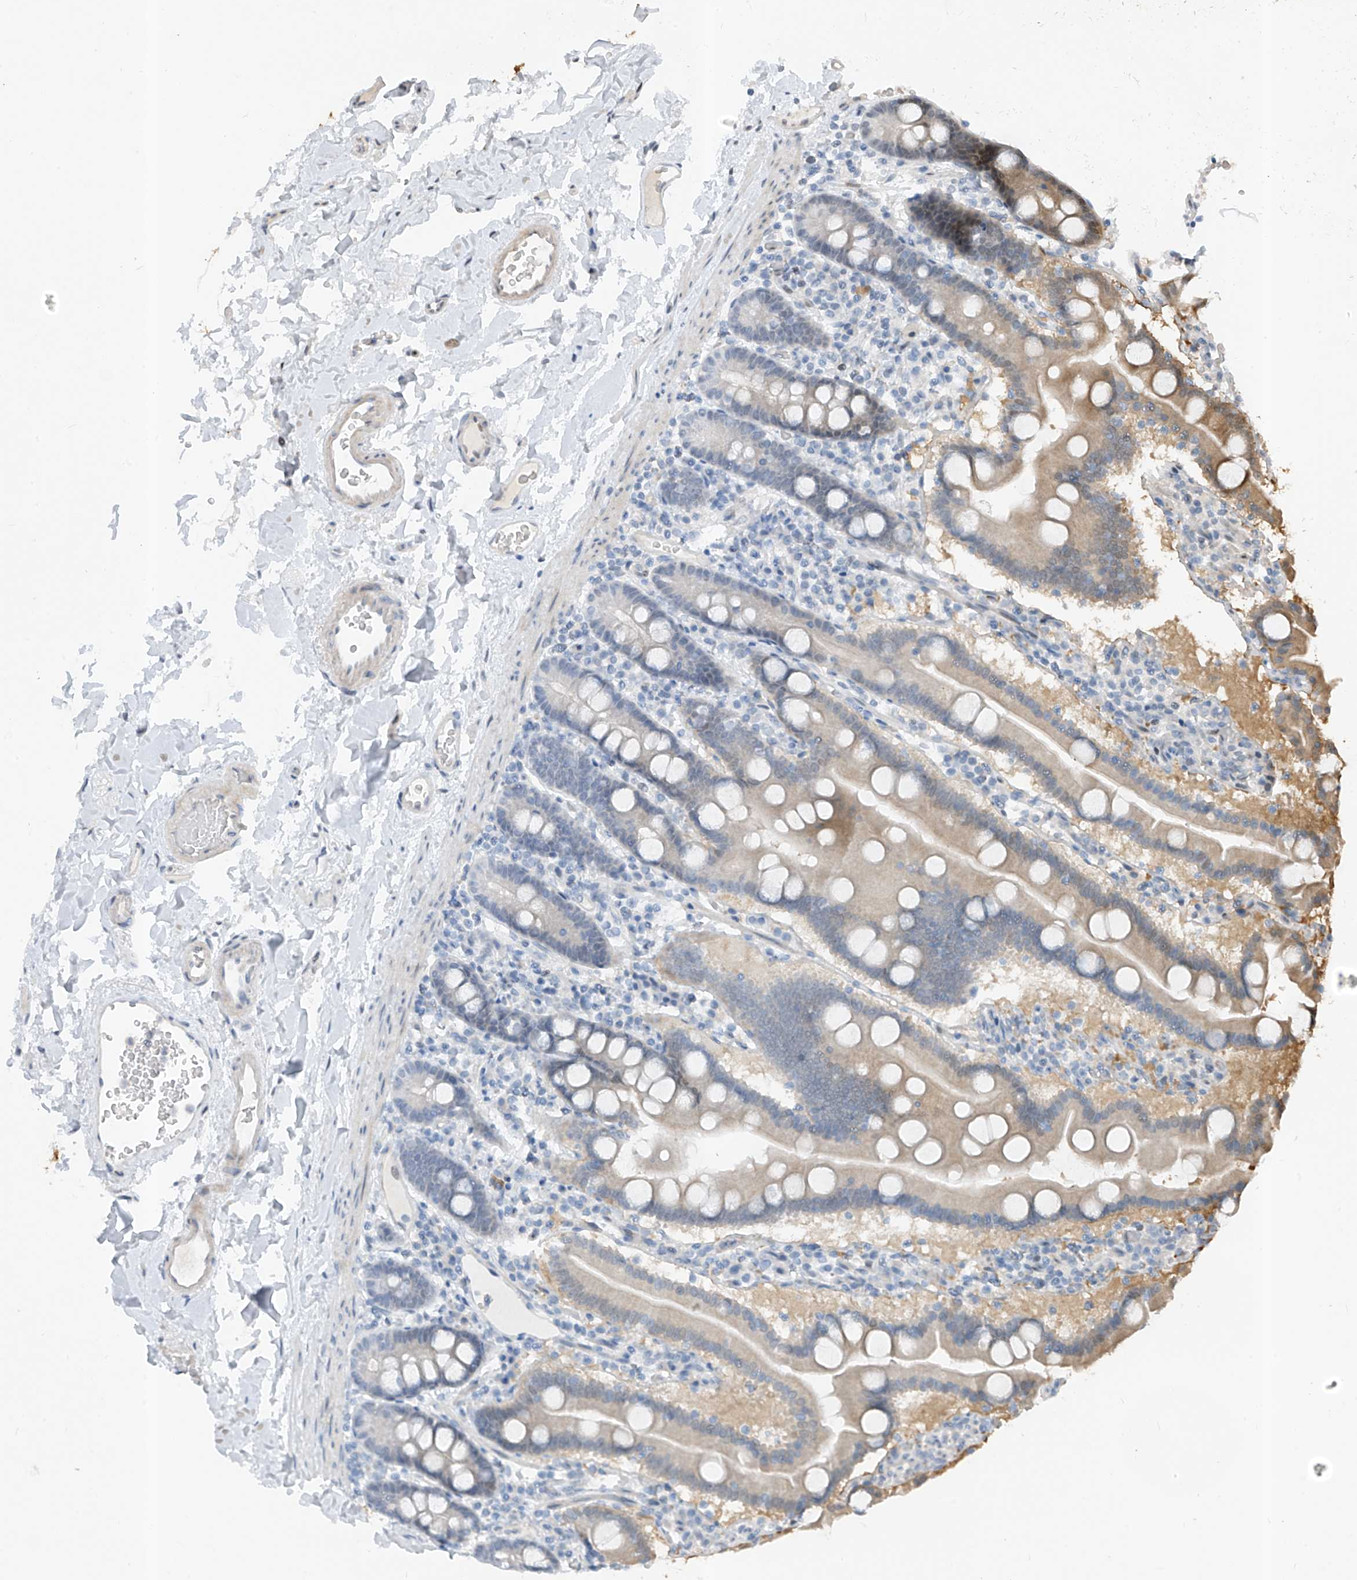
{"staining": {"intensity": "weak", "quantity": "25%-75%", "location": "cytoplasmic/membranous"}, "tissue": "duodenum", "cell_type": "Glandular cells", "image_type": "normal", "snomed": [{"axis": "morphology", "description": "Normal tissue, NOS"}, {"axis": "topography", "description": "Duodenum"}], "caption": "Duodenum stained with DAB IHC displays low levels of weak cytoplasmic/membranous positivity in approximately 25%-75% of glandular cells.", "gene": "RBP7", "patient": {"sex": "male", "age": 55}}